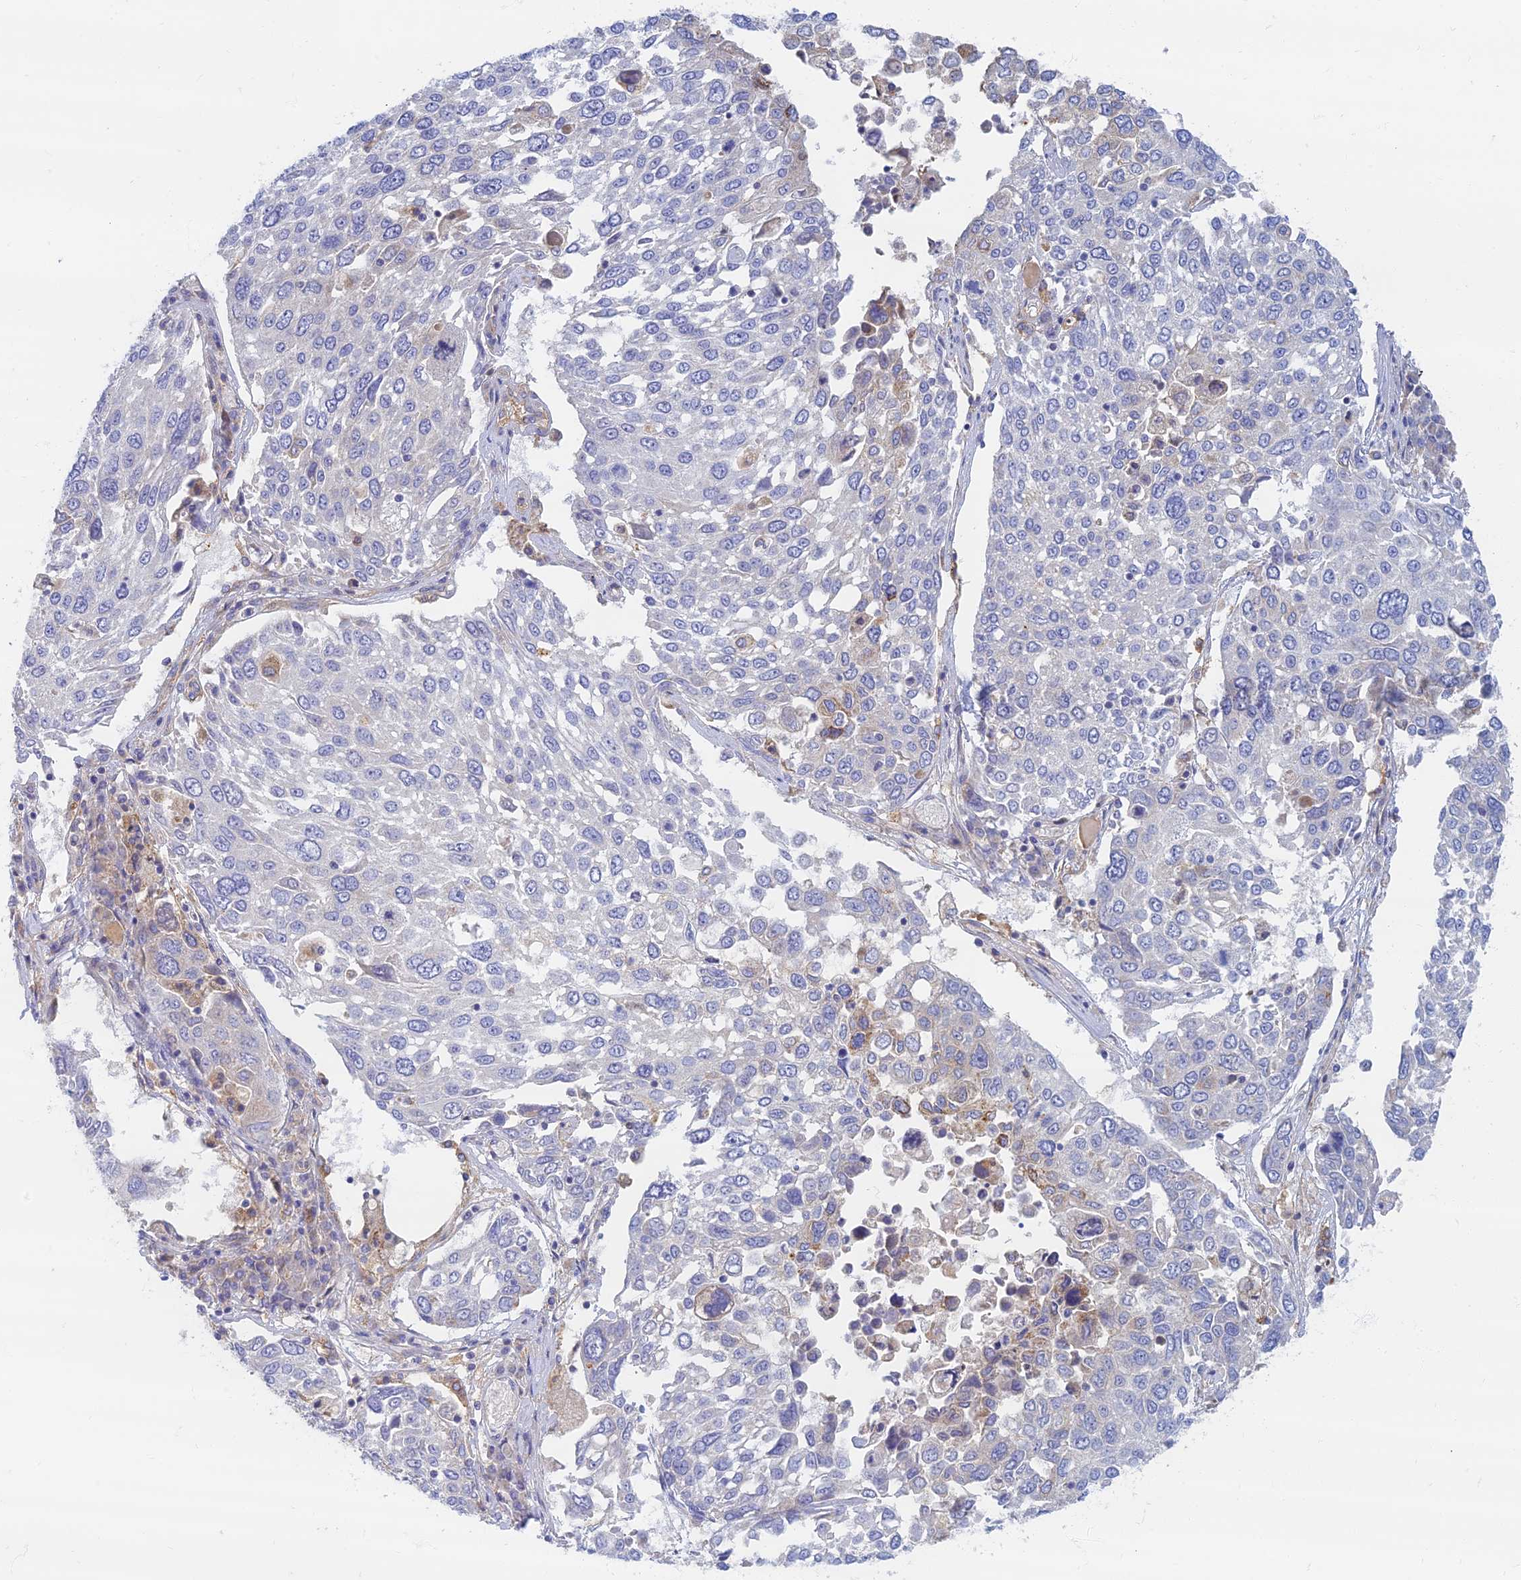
{"staining": {"intensity": "negative", "quantity": "none", "location": "none"}, "tissue": "lung cancer", "cell_type": "Tumor cells", "image_type": "cancer", "snomed": [{"axis": "morphology", "description": "Squamous cell carcinoma, NOS"}, {"axis": "topography", "description": "Lung"}], "caption": "Immunohistochemical staining of lung cancer (squamous cell carcinoma) displays no significant positivity in tumor cells.", "gene": "TMEM44", "patient": {"sex": "male", "age": 65}}